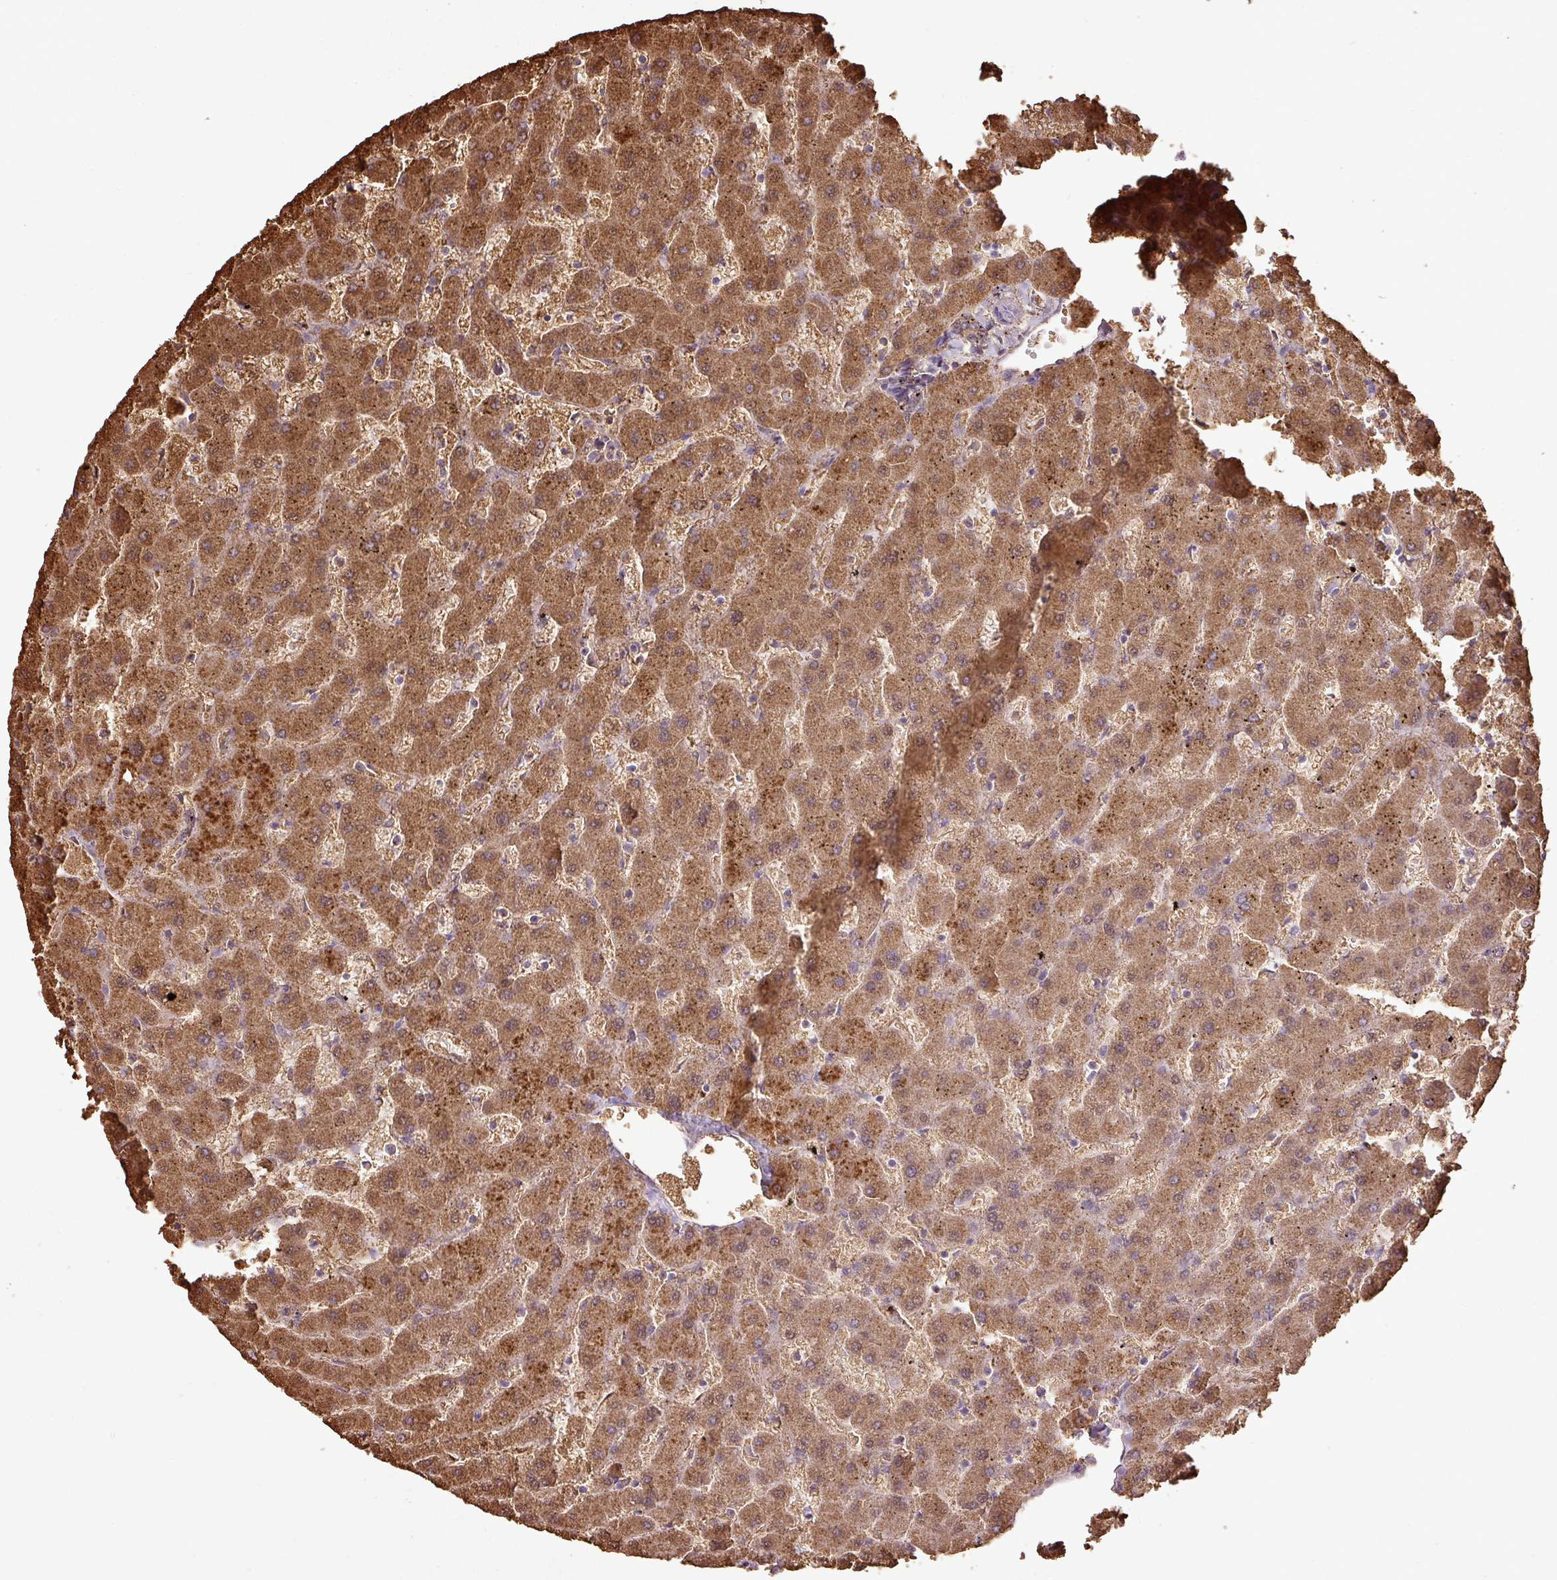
{"staining": {"intensity": "weak", "quantity": "25%-75%", "location": "cytoplasmic/membranous"}, "tissue": "liver", "cell_type": "Cholangiocytes", "image_type": "normal", "snomed": [{"axis": "morphology", "description": "Normal tissue, NOS"}, {"axis": "topography", "description": "Liver"}], "caption": "Immunohistochemical staining of benign liver displays low levels of weak cytoplasmic/membranous staining in approximately 25%-75% of cholangiocytes. The staining is performed using DAB (3,3'-diaminobenzidine) brown chromogen to label protein expression. The nuclei are counter-stained blue using hematoxylin.", "gene": "ATAT1", "patient": {"sex": "female", "age": 63}}